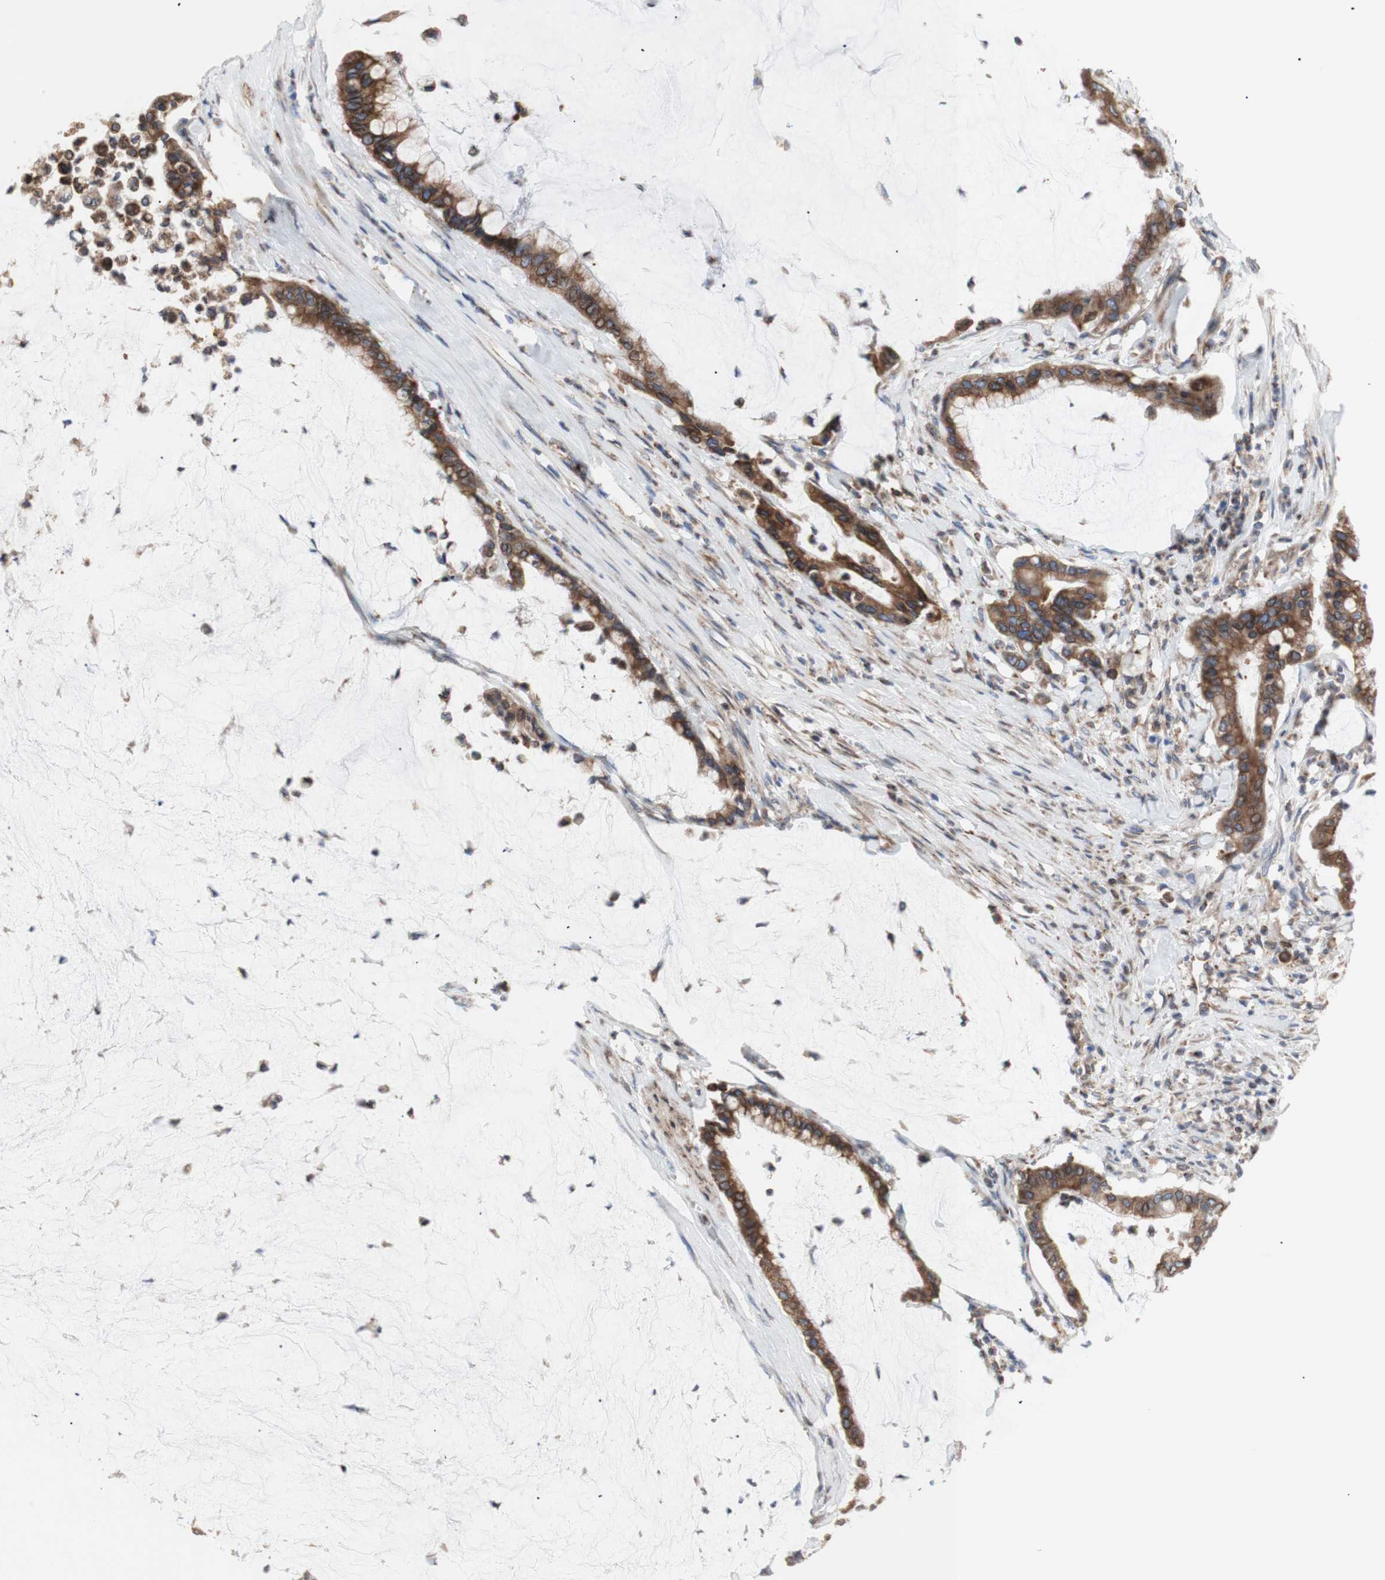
{"staining": {"intensity": "moderate", "quantity": ">75%", "location": "cytoplasmic/membranous"}, "tissue": "pancreatic cancer", "cell_type": "Tumor cells", "image_type": "cancer", "snomed": [{"axis": "morphology", "description": "Adenocarcinoma, NOS"}, {"axis": "topography", "description": "Pancreas"}], "caption": "Pancreatic adenocarcinoma stained with a brown dye demonstrates moderate cytoplasmic/membranous positive expression in approximately >75% of tumor cells.", "gene": "ERLIN1", "patient": {"sex": "male", "age": 41}}